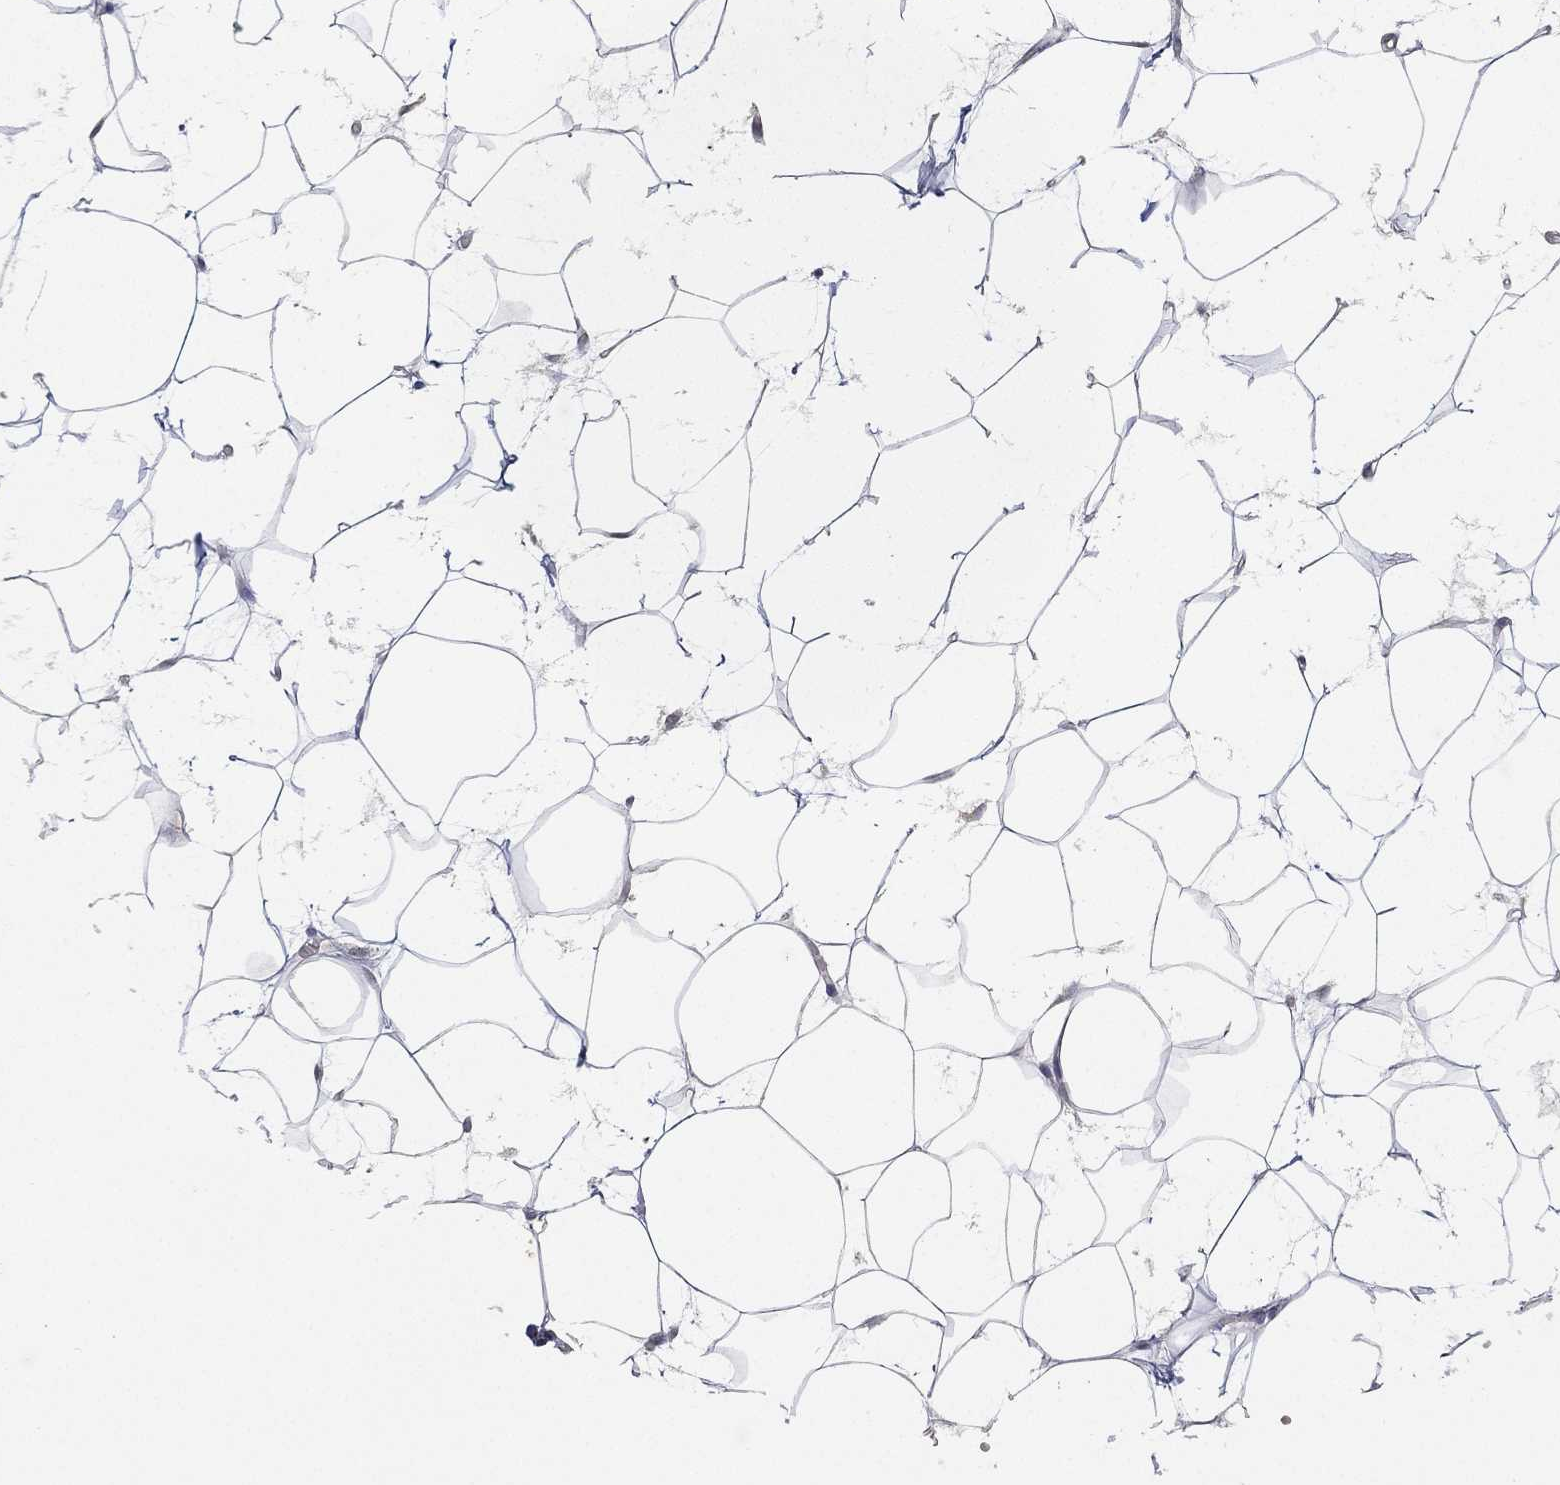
{"staining": {"intensity": "negative", "quantity": "none", "location": "none"}, "tissue": "adipose tissue", "cell_type": "Adipocytes", "image_type": "normal", "snomed": [{"axis": "morphology", "description": "Normal tissue, NOS"}, {"axis": "topography", "description": "Breast"}], "caption": "Normal adipose tissue was stained to show a protein in brown. There is no significant staining in adipocytes.", "gene": "GPR61", "patient": {"sex": "female", "age": 49}}